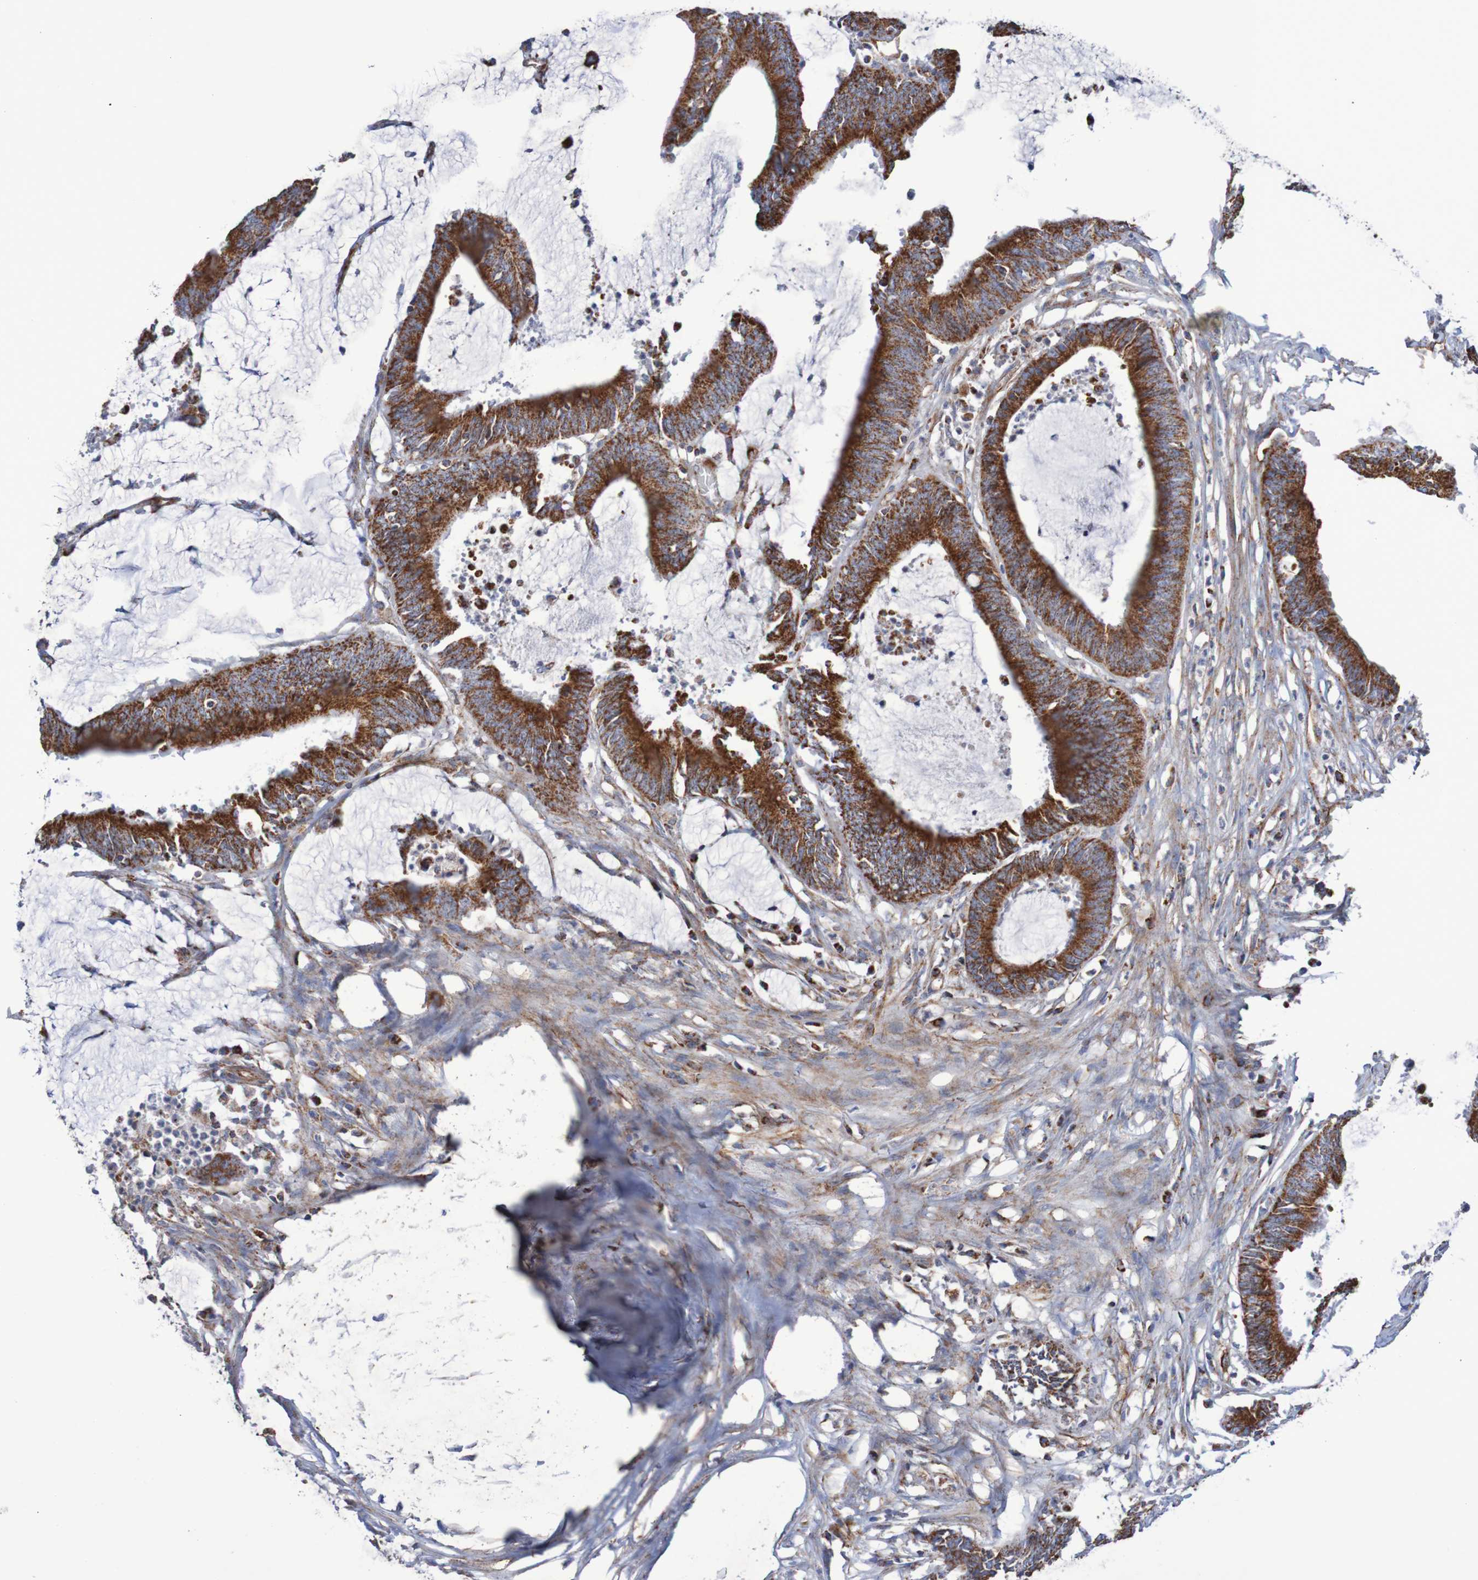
{"staining": {"intensity": "strong", "quantity": ">75%", "location": "cytoplasmic/membranous"}, "tissue": "colorectal cancer", "cell_type": "Tumor cells", "image_type": "cancer", "snomed": [{"axis": "morphology", "description": "Adenocarcinoma, NOS"}, {"axis": "topography", "description": "Rectum"}], "caption": "Colorectal adenocarcinoma stained with DAB immunohistochemistry shows high levels of strong cytoplasmic/membranous positivity in about >75% of tumor cells.", "gene": "MMEL1", "patient": {"sex": "female", "age": 66}}